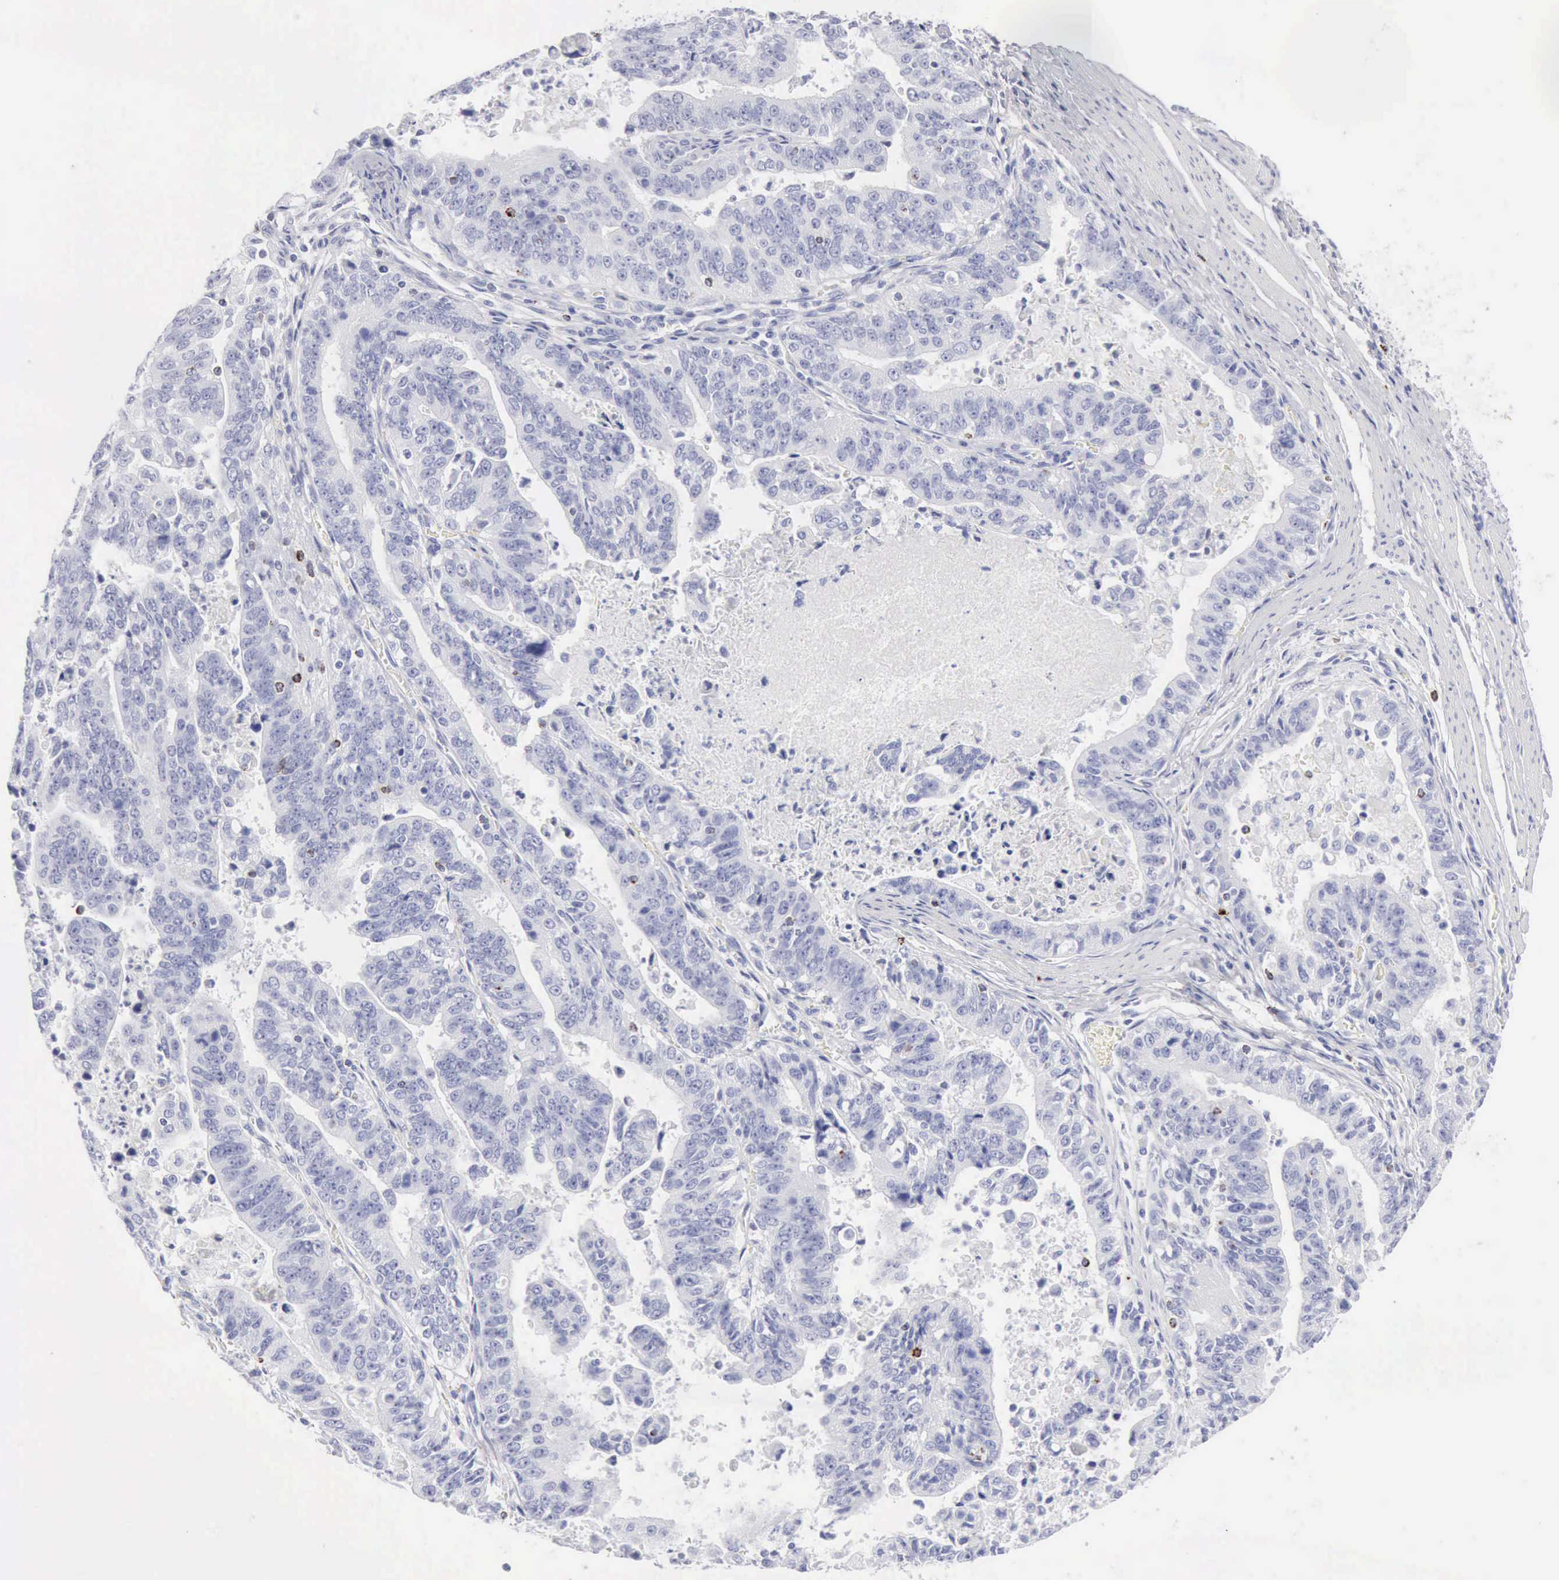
{"staining": {"intensity": "negative", "quantity": "none", "location": "none"}, "tissue": "stomach cancer", "cell_type": "Tumor cells", "image_type": "cancer", "snomed": [{"axis": "morphology", "description": "Adenocarcinoma, NOS"}, {"axis": "topography", "description": "Stomach, upper"}], "caption": "This is a micrograph of IHC staining of stomach cancer (adenocarcinoma), which shows no staining in tumor cells.", "gene": "GZMB", "patient": {"sex": "female", "age": 50}}